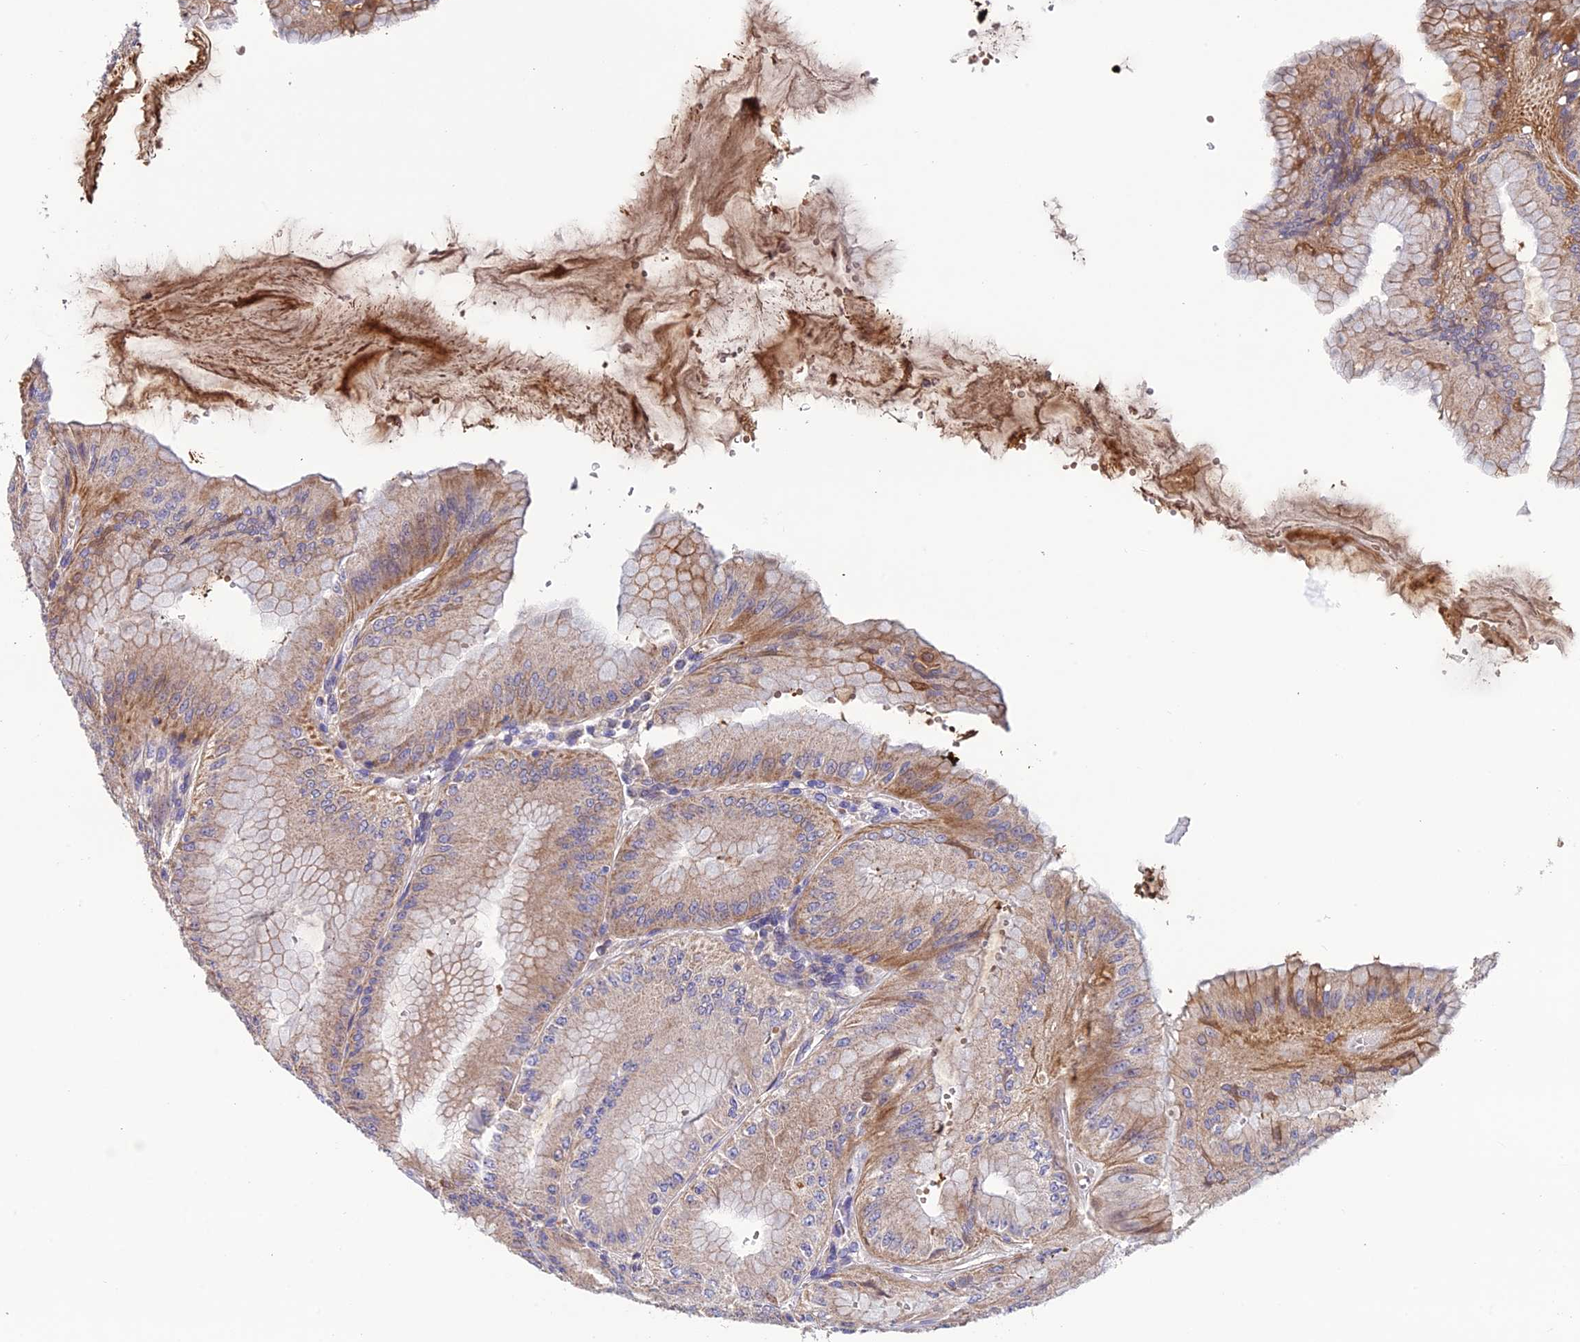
{"staining": {"intensity": "moderate", "quantity": ">75%", "location": "cytoplasmic/membranous"}, "tissue": "stomach", "cell_type": "Glandular cells", "image_type": "normal", "snomed": [{"axis": "morphology", "description": "Normal tissue, NOS"}, {"axis": "topography", "description": "Stomach, lower"}], "caption": "Protein staining by immunohistochemistry shows moderate cytoplasmic/membranous expression in about >75% of glandular cells in unremarkable stomach.", "gene": "PZP", "patient": {"sex": "male", "age": 71}}